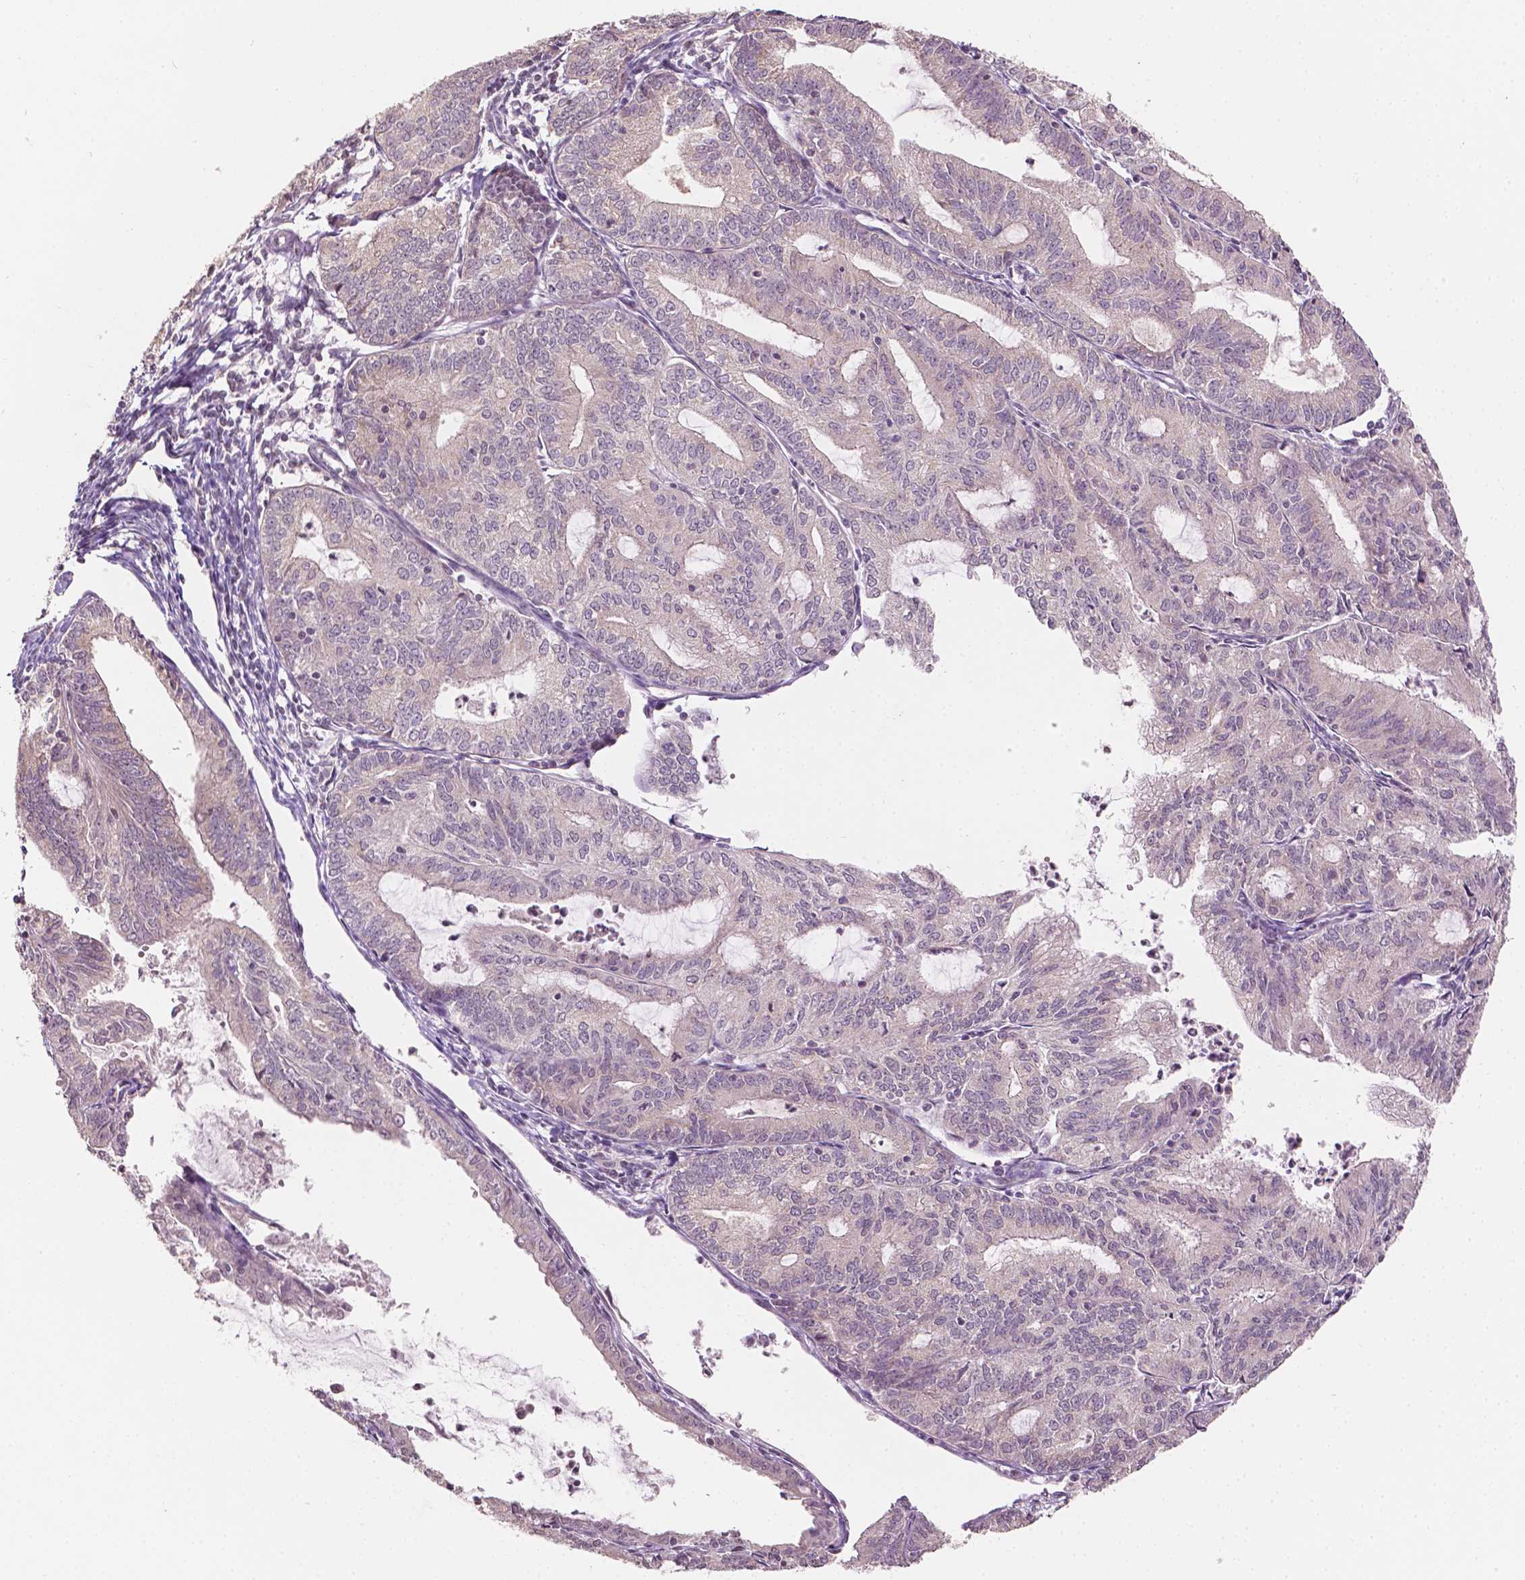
{"staining": {"intensity": "negative", "quantity": "none", "location": "none"}, "tissue": "endometrial cancer", "cell_type": "Tumor cells", "image_type": "cancer", "snomed": [{"axis": "morphology", "description": "Adenocarcinoma, NOS"}, {"axis": "topography", "description": "Endometrium"}], "caption": "Human adenocarcinoma (endometrial) stained for a protein using immunohistochemistry (IHC) demonstrates no expression in tumor cells.", "gene": "NOS1AP", "patient": {"sex": "female", "age": 70}}